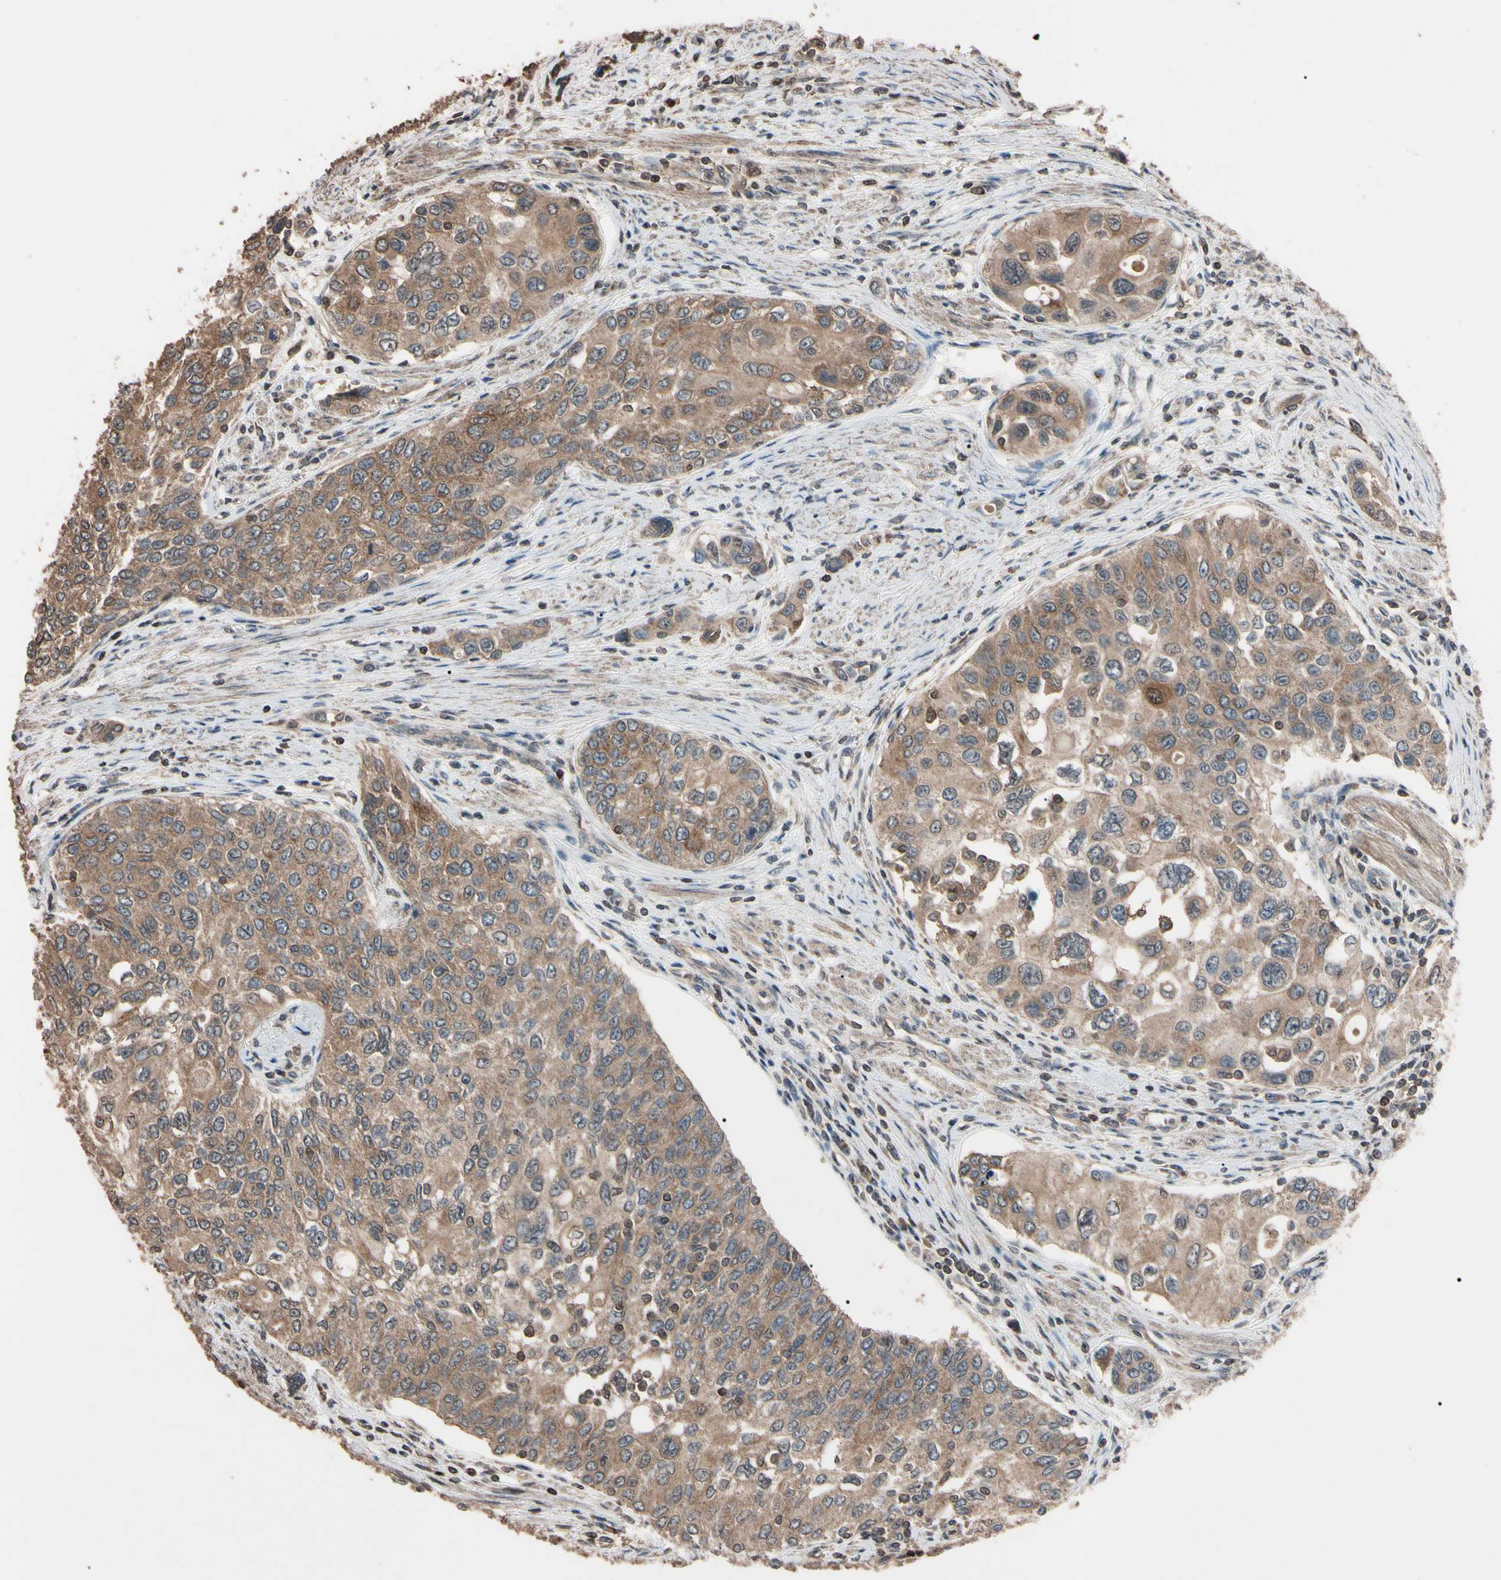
{"staining": {"intensity": "moderate", "quantity": "25%-75%", "location": "cytoplasmic/membranous"}, "tissue": "urothelial cancer", "cell_type": "Tumor cells", "image_type": "cancer", "snomed": [{"axis": "morphology", "description": "Urothelial carcinoma, High grade"}, {"axis": "topography", "description": "Urinary bladder"}], "caption": "The immunohistochemical stain highlights moderate cytoplasmic/membranous expression in tumor cells of urothelial cancer tissue. (DAB (3,3'-diaminobenzidine) = brown stain, brightfield microscopy at high magnification).", "gene": "TNFRSF1A", "patient": {"sex": "female", "age": 56}}